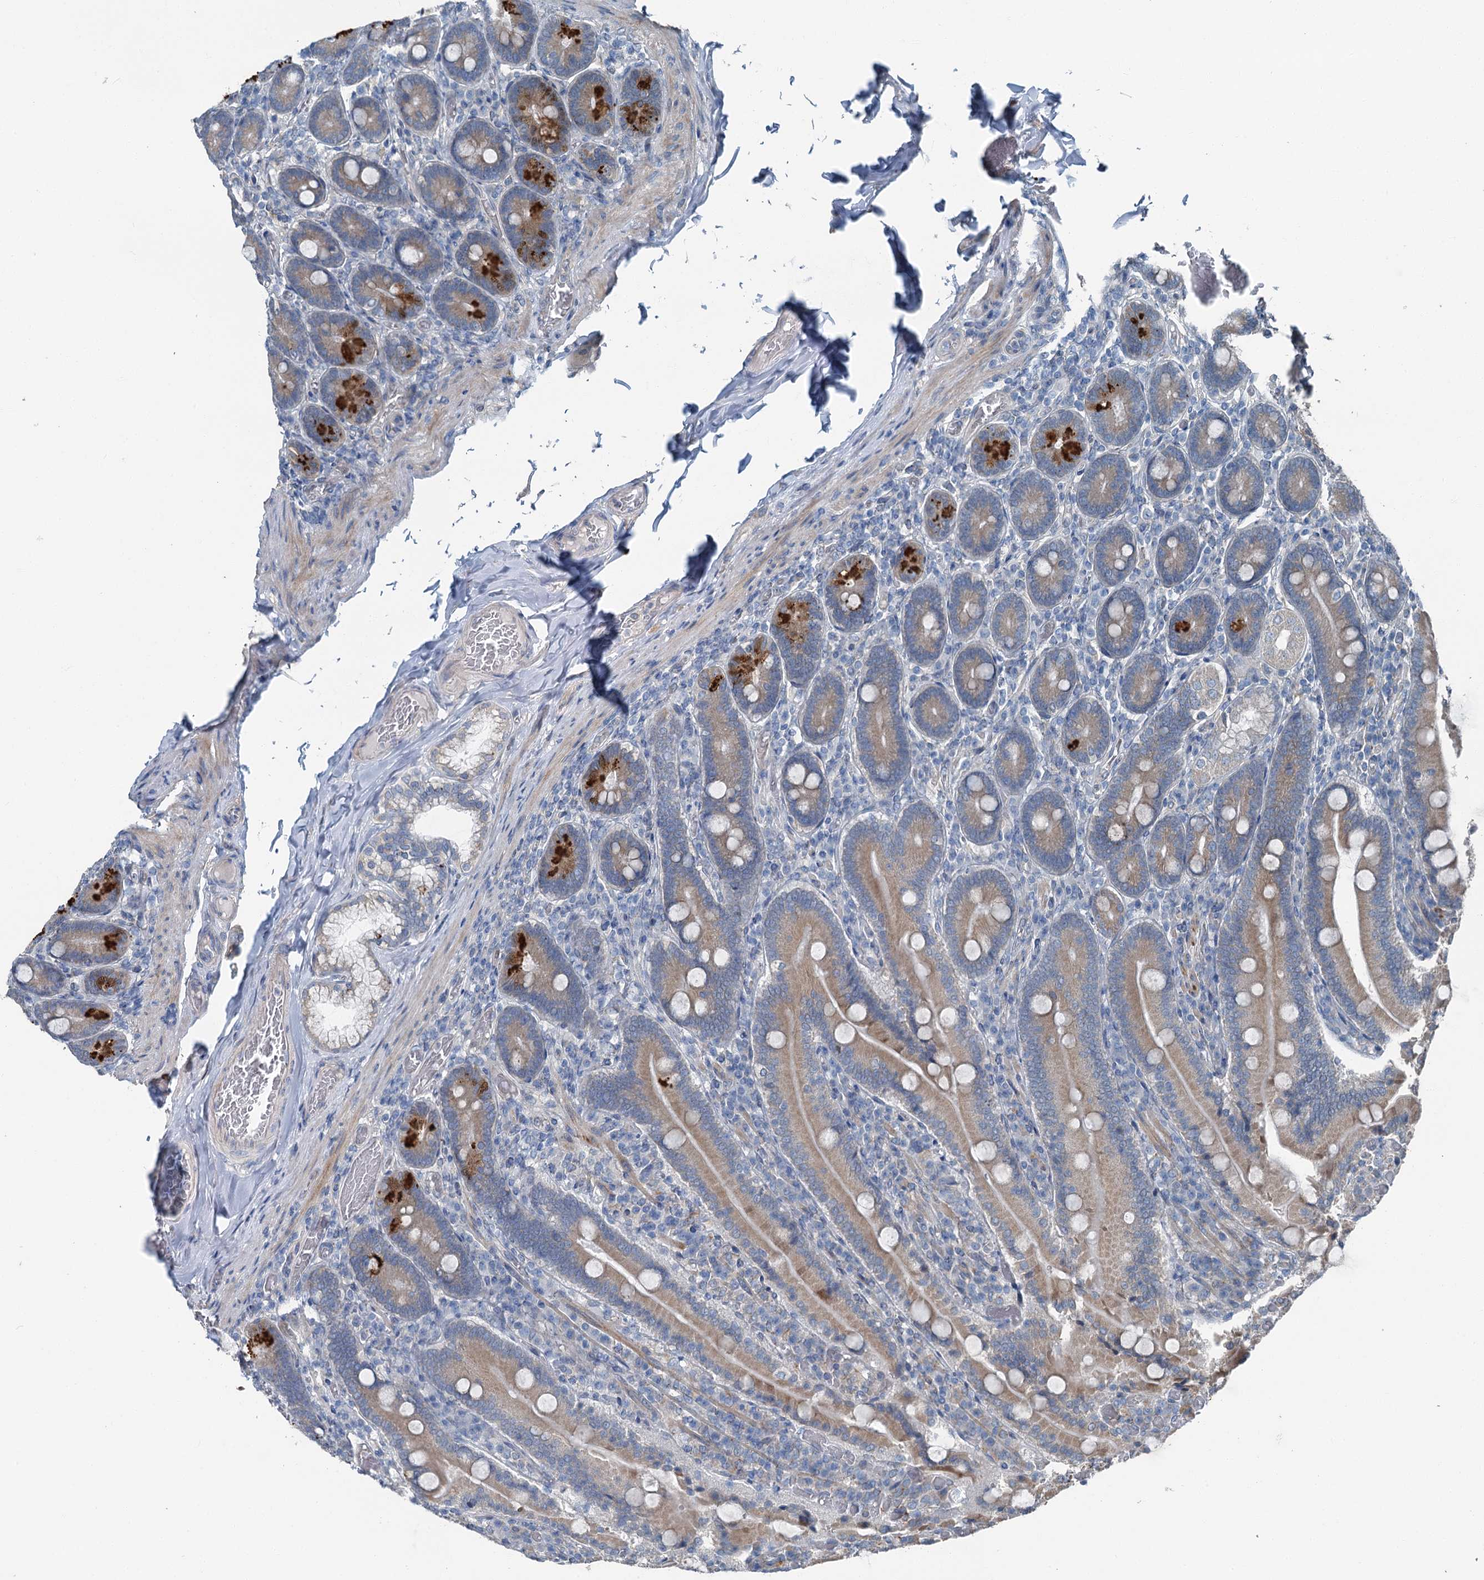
{"staining": {"intensity": "moderate", "quantity": ">75%", "location": "cytoplasmic/membranous"}, "tissue": "duodenum", "cell_type": "Glandular cells", "image_type": "normal", "snomed": [{"axis": "morphology", "description": "Normal tissue, NOS"}, {"axis": "topography", "description": "Duodenum"}], "caption": "This photomicrograph reveals IHC staining of normal duodenum, with medium moderate cytoplasmic/membranous staining in about >75% of glandular cells.", "gene": "C6orf120", "patient": {"sex": "female", "age": 62}}